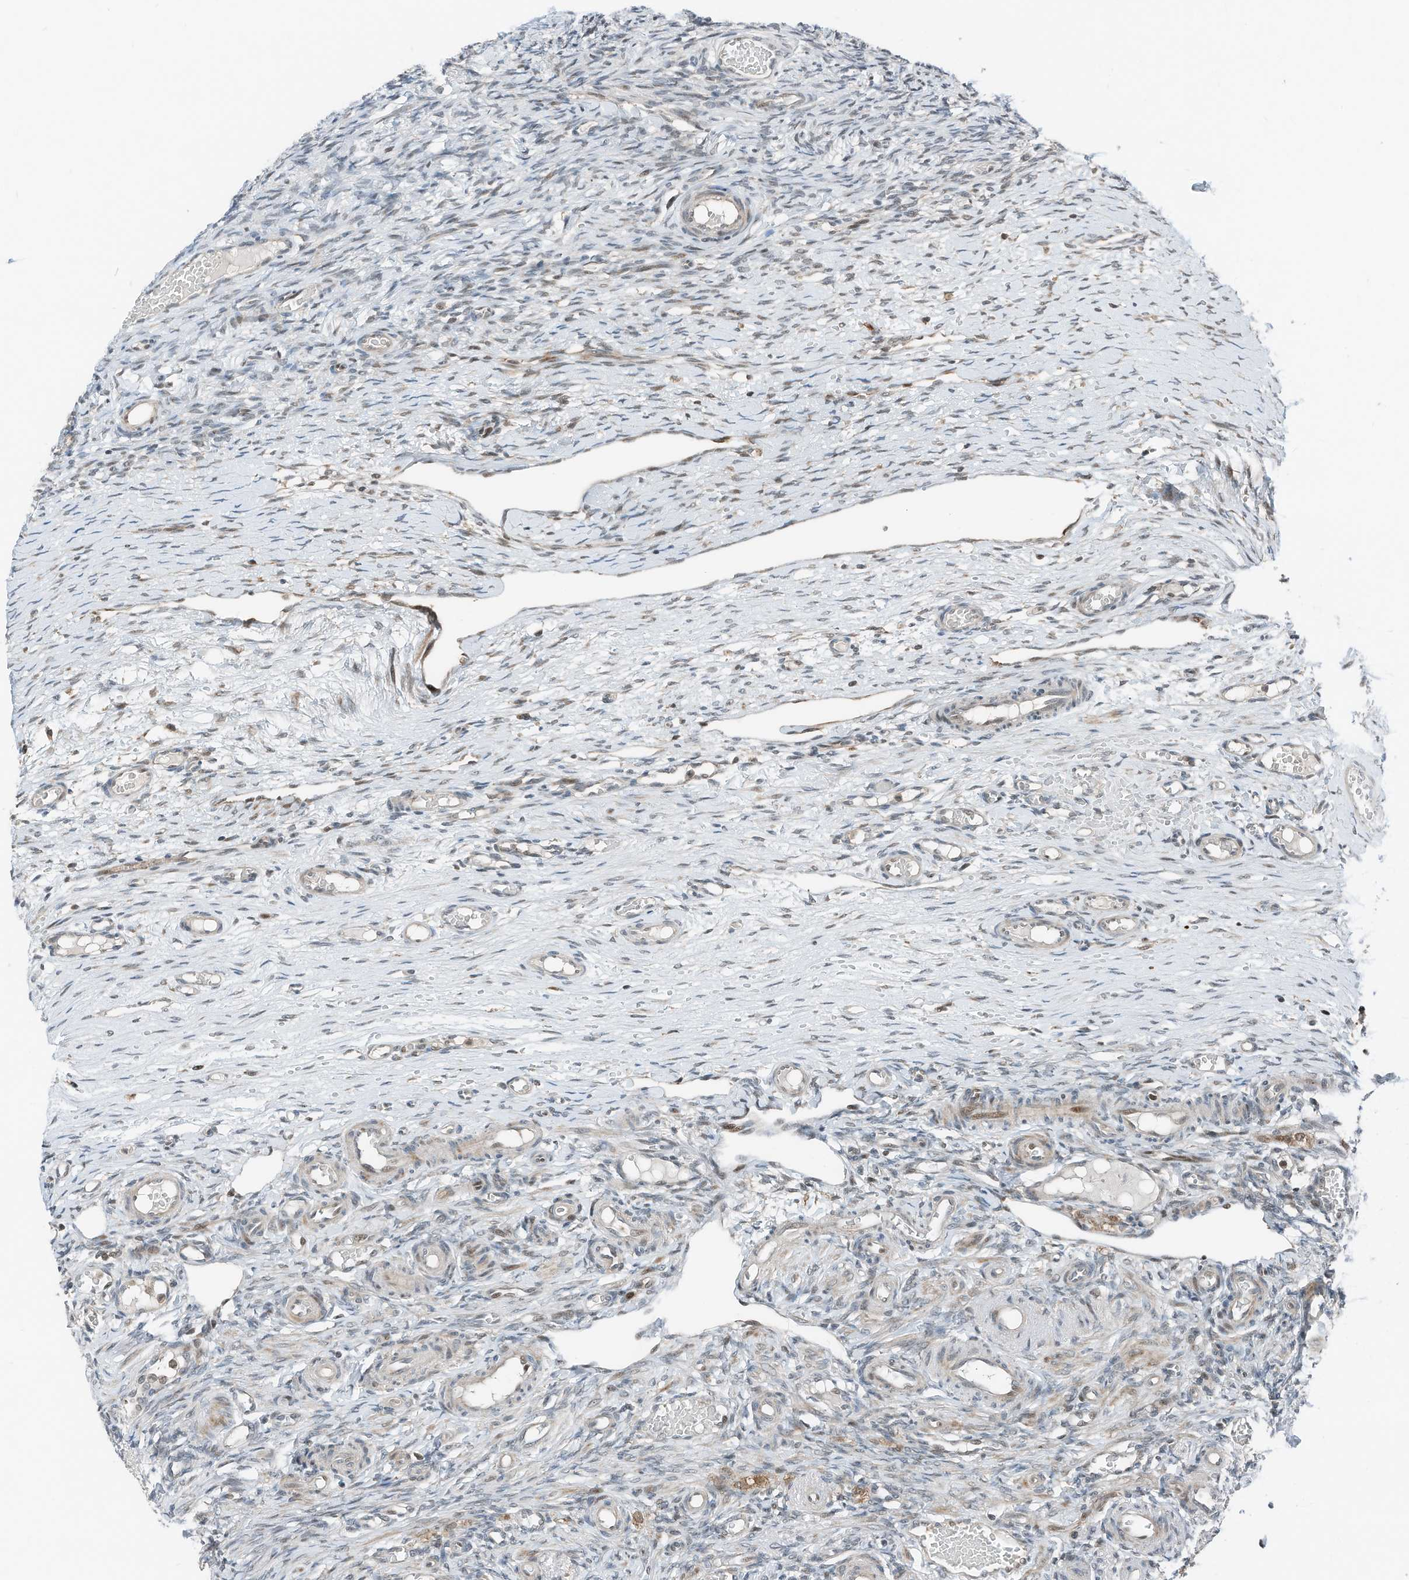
{"staining": {"intensity": "weak", "quantity": "<25%", "location": "cytoplasmic/membranous"}, "tissue": "ovary", "cell_type": "Ovarian stroma cells", "image_type": "normal", "snomed": [{"axis": "morphology", "description": "Adenocarcinoma, NOS"}, {"axis": "topography", "description": "Endometrium"}], "caption": "High power microscopy histopathology image of an immunohistochemistry histopathology image of unremarkable ovary, revealing no significant expression in ovarian stroma cells.", "gene": "RMND1", "patient": {"sex": "female", "age": 32}}